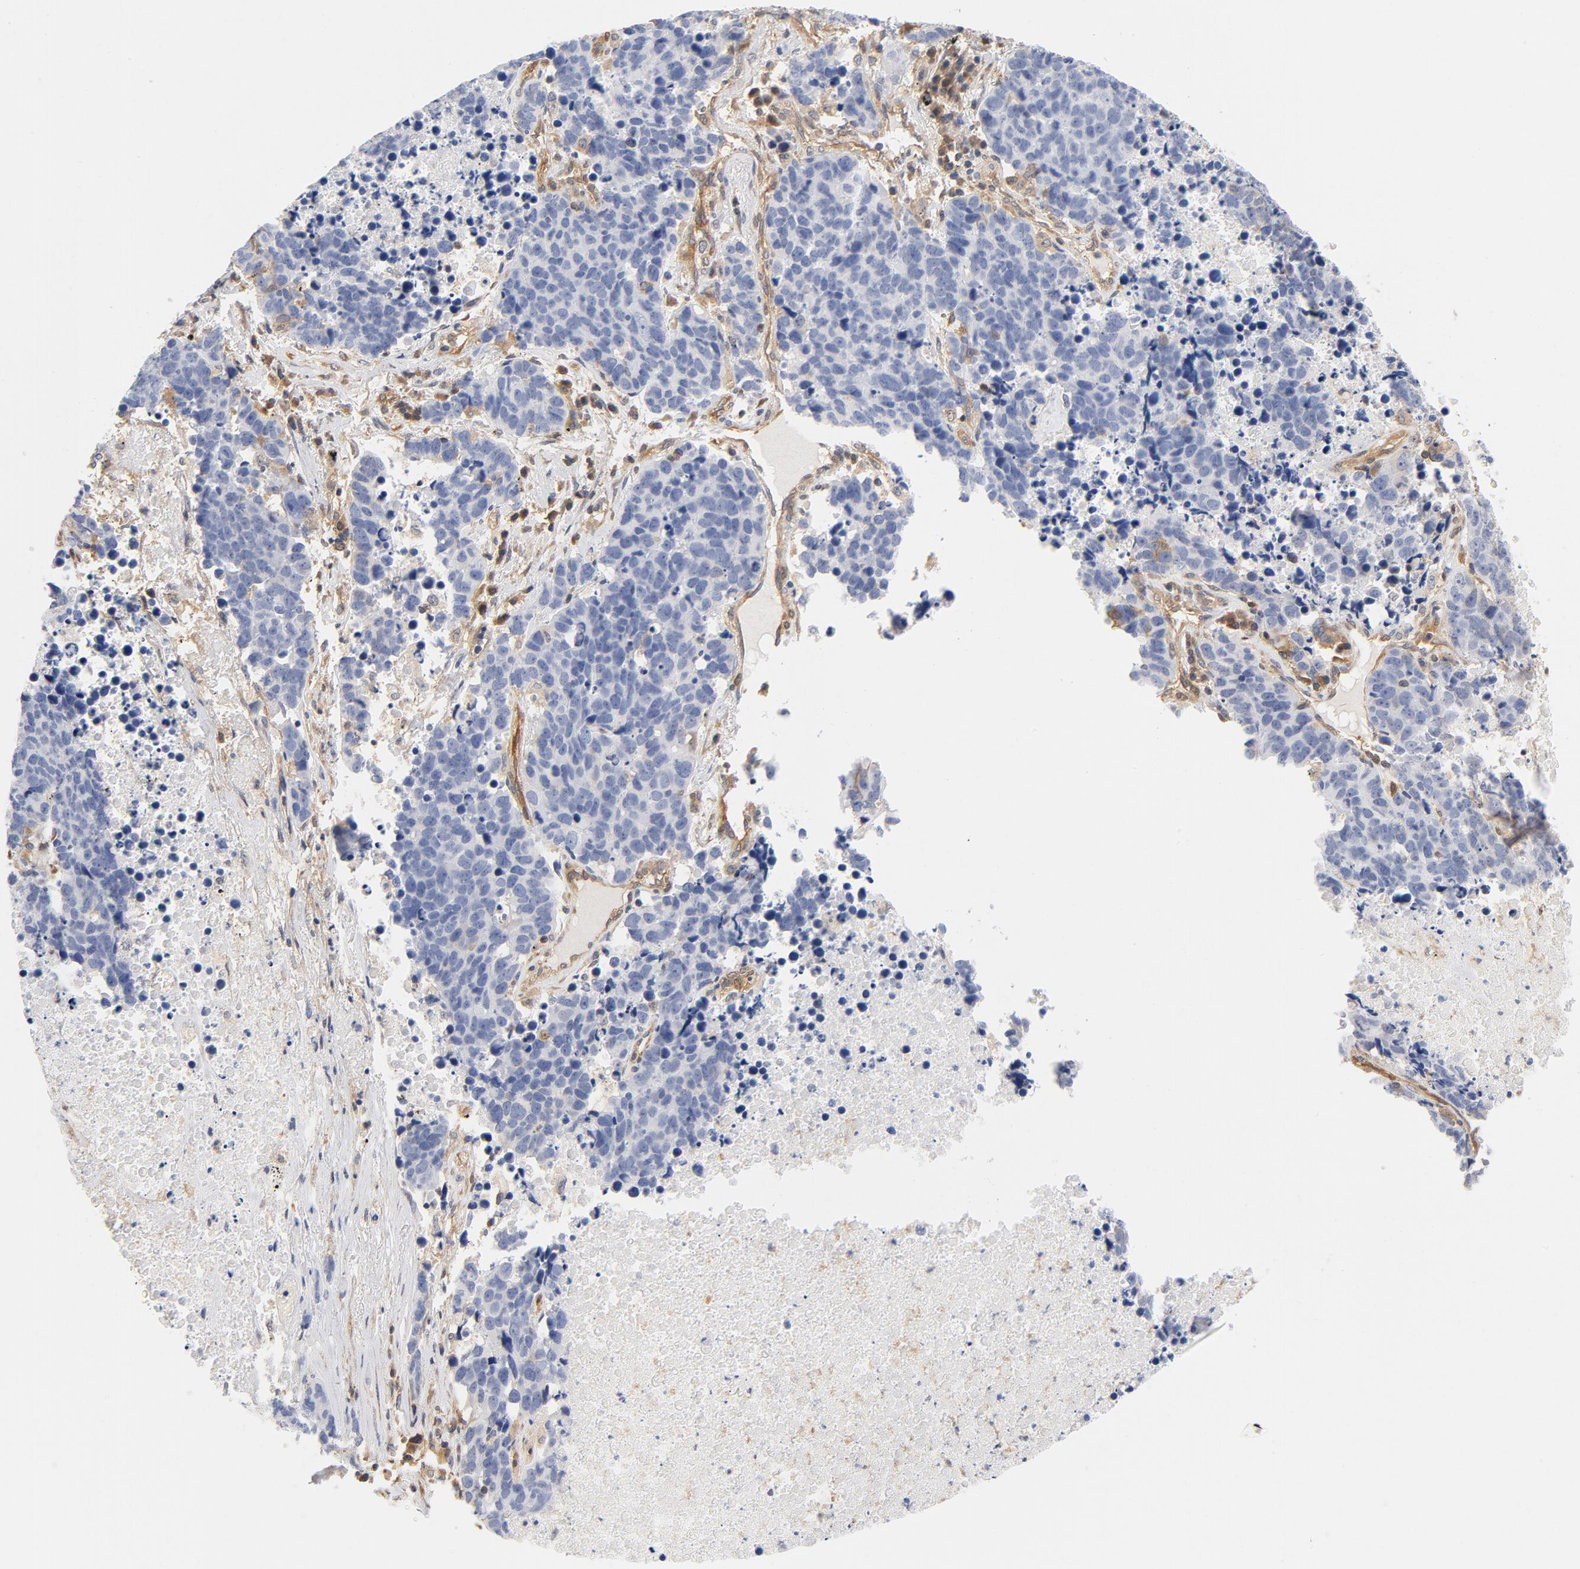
{"staining": {"intensity": "negative", "quantity": "none", "location": "none"}, "tissue": "lung cancer", "cell_type": "Tumor cells", "image_type": "cancer", "snomed": [{"axis": "morphology", "description": "Carcinoid, malignant, NOS"}, {"axis": "topography", "description": "Lung"}], "caption": "Immunohistochemical staining of malignant carcinoid (lung) demonstrates no significant expression in tumor cells. (Stains: DAB immunohistochemistry (IHC) with hematoxylin counter stain, Microscopy: brightfield microscopy at high magnification).", "gene": "ASMTL", "patient": {"sex": "male", "age": 60}}